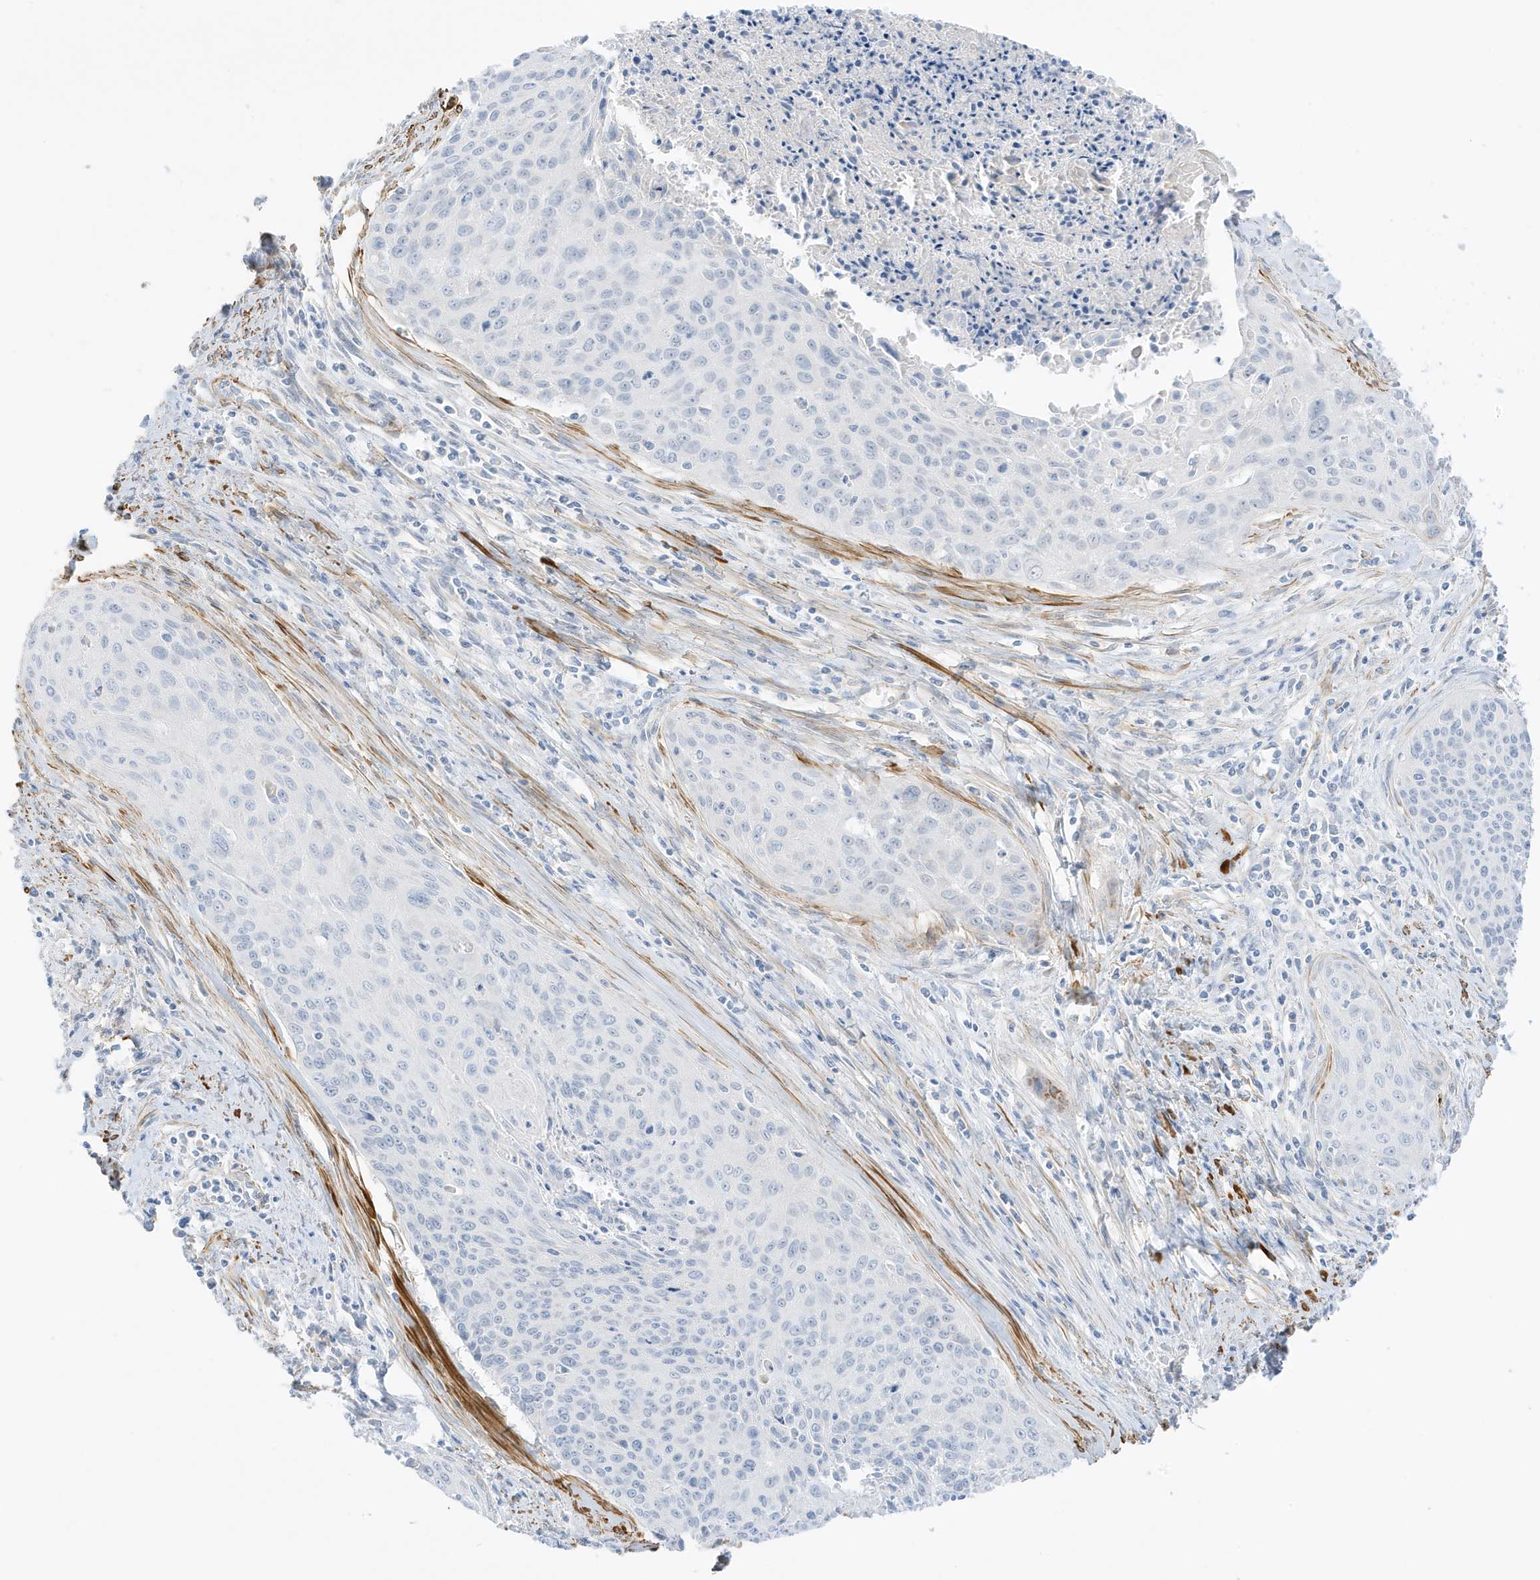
{"staining": {"intensity": "negative", "quantity": "none", "location": "none"}, "tissue": "cervical cancer", "cell_type": "Tumor cells", "image_type": "cancer", "snomed": [{"axis": "morphology", "description": "Squamous cell carcinoma, NOS"}, {"axis": "topography", "description": "Cervix"}], "caption": "Immunohistochemistry image of neoplastic tissue: human squamous cell carcinoma (cervical) stained with DAB demonstrates no significant protein expression in tumor cells. Brightfield microscopy of immunohistochemistry stained with DAB (brown) and hematoxylin (blue), captured at high magnification.", "gene": "SLC22A13", "patient": {"sex": "female", "age": 55}}